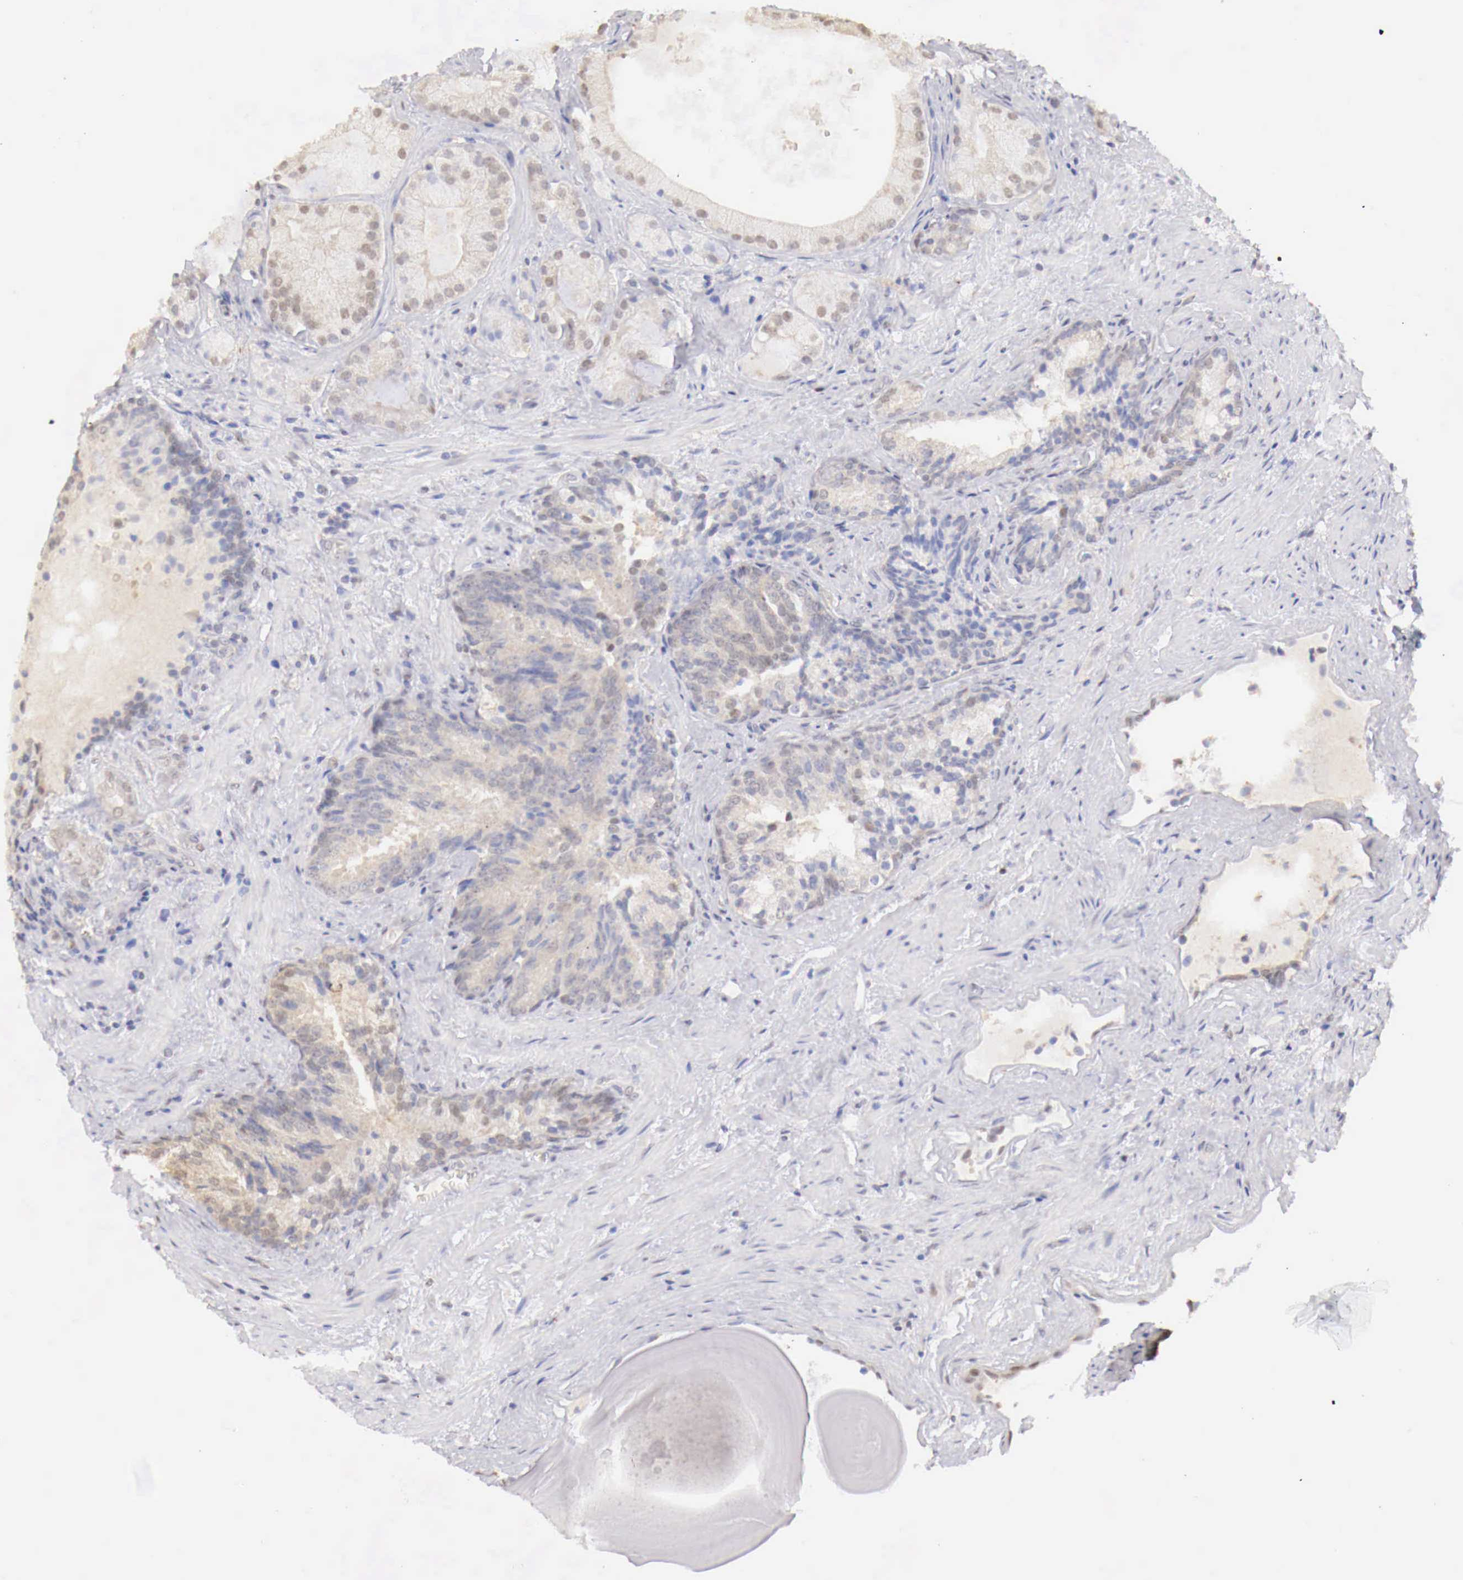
{"staining": {"intensity": "weak", "quantity": "<25%", "location": "cytoplasmic/membranous,nuclear"}, "tissue": "prostate cancer", "cell_type": "Tumor cells", "image_type": "cancer", "snomed": [{"axis": "morphology", "description": "Adenocarcinoma, Medium grade"}, {"axis": "topography", "description": "Prostate"}], "caption": "The image exhibits no significant staining in tumor cells of adenocarcinoma (medium-grade) (prostate). (Stains: DAB (3,3'-diaminobenzidine) immunohistochemistry with hematoxylin counter stain, Microscopy: brightfield microscopy at high magnification).", "gene": "UBA1", "patient": {"sex": "male", "age": 70}}